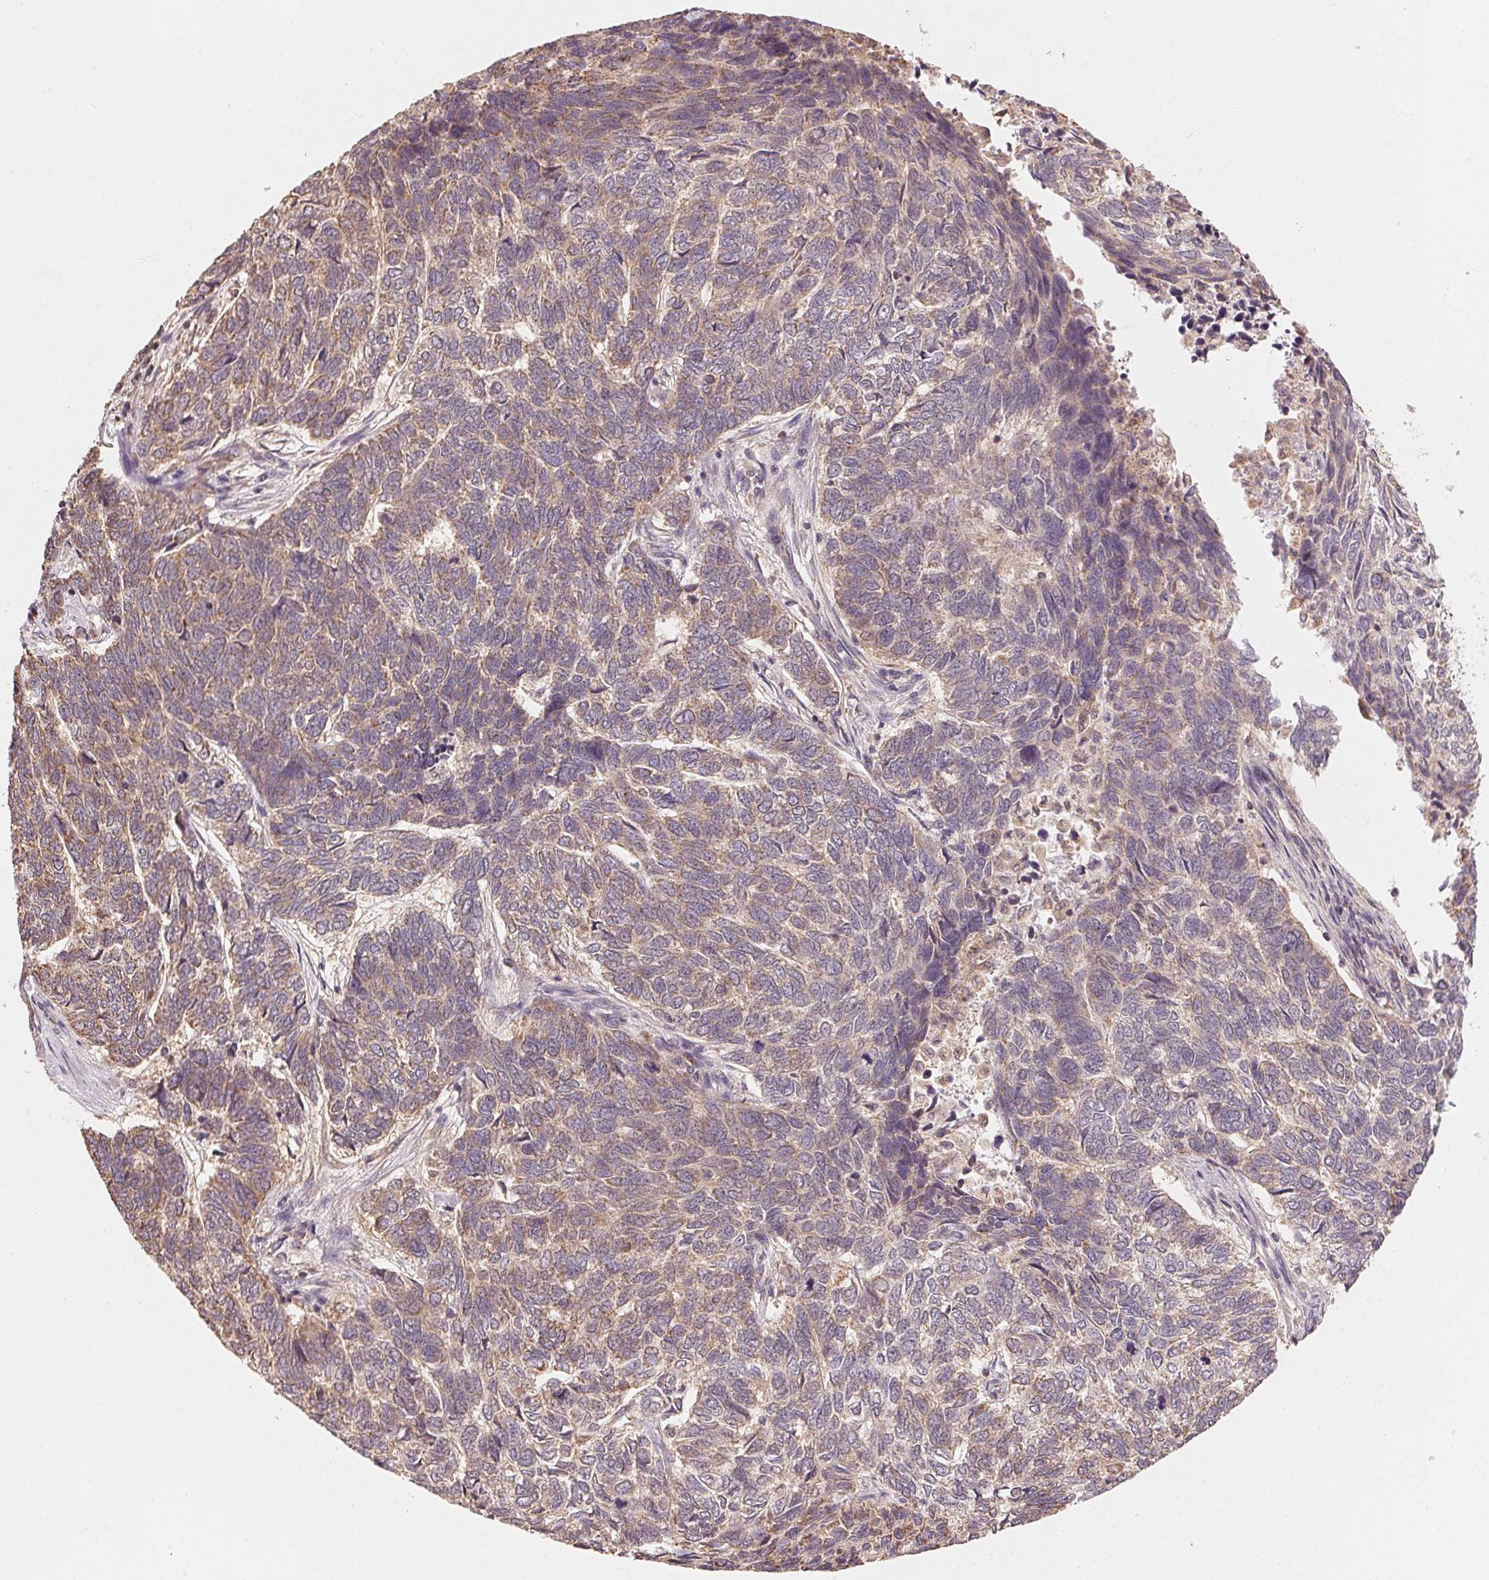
{"staining": {"intensity": "moderate", "quantity": "25%-75%", "location": "cytoplasmic/membranous"}, "tissue": "skin cancer", "cell_type": "Tumor cells", "image_type": "cancer", "snomed": [{"axis": "morphology", "description": "Basal cell carcinoma"}, {"axis": "topography", "description": "Skin"}], "caption": "Human basal cell carcinoma (skin) stained with a brown dye demonstrates moderate cytoplasmic/membranous positive staining in about 25%-75% of tumor cells.", "gene": "ARHGAP6", "patient": {"sex": "female", "age": 65}}